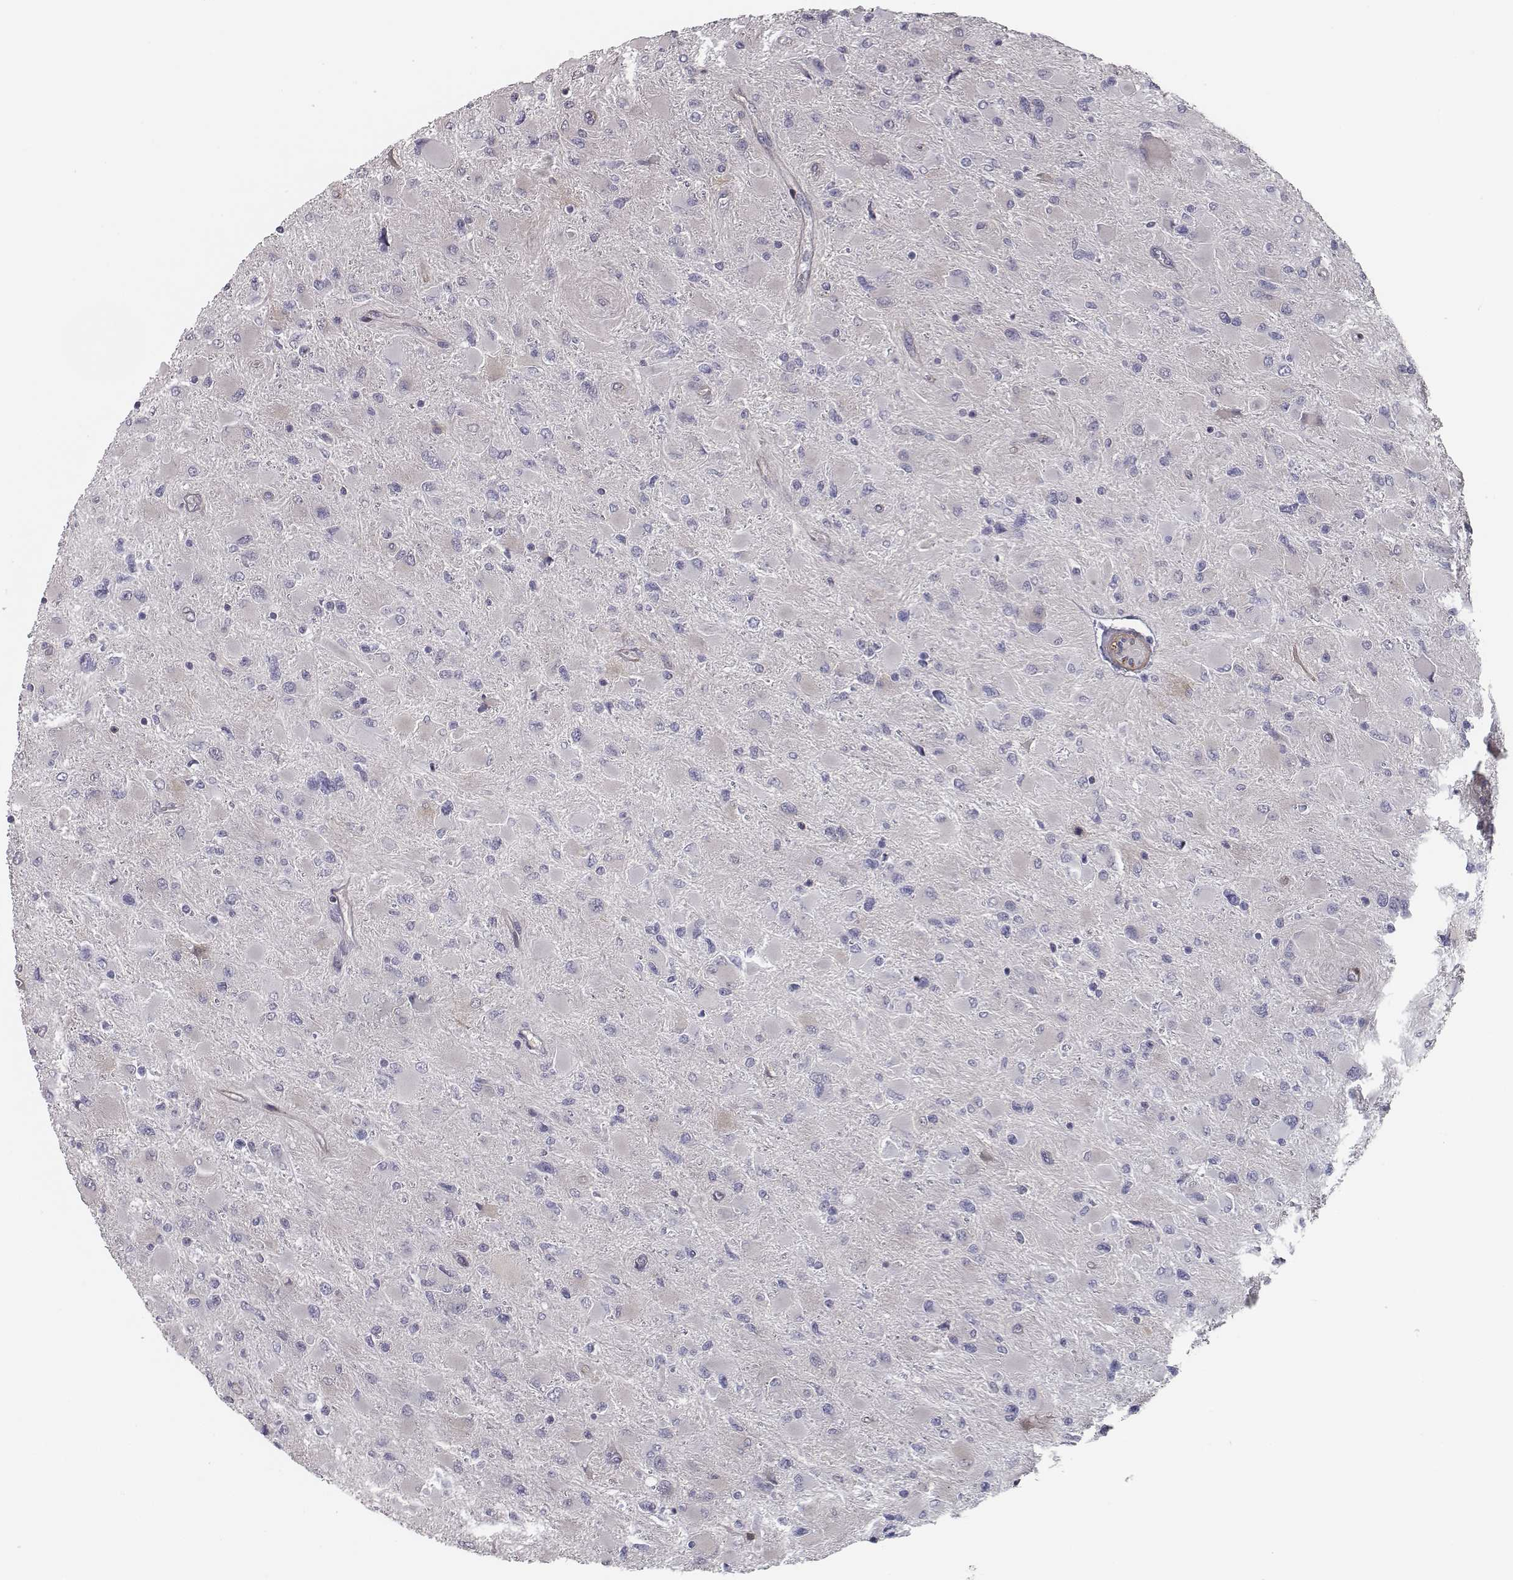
{"staining": {"intensity": "negative", "quantity": "none", "location": "none"}, "tissue": "glioma", "cell_type": "Tumor cells", "image_type": "cancer", "snomed": [{"axis": "morphology", "description": "Glioma, malignant, High grade"}, {"axis": "topography", "description": "Cerebral cortex"}], "caption": "Immunohistochemistry (IHC) photomicrograph of neoplastic tissue: glioma stained with DAB (3,3'-diaminobenzidine) shows no significant protein expression in tumor cells. Brightfield microscopy of immunohistochemistry (IHC) stained with DAB (3,3'-diaminobenzidine) (brown) and hematoxylin (blue), captured at high magnification.", "gene": "ISYNA1", "patient": {"sex": "female", "age": 36}}